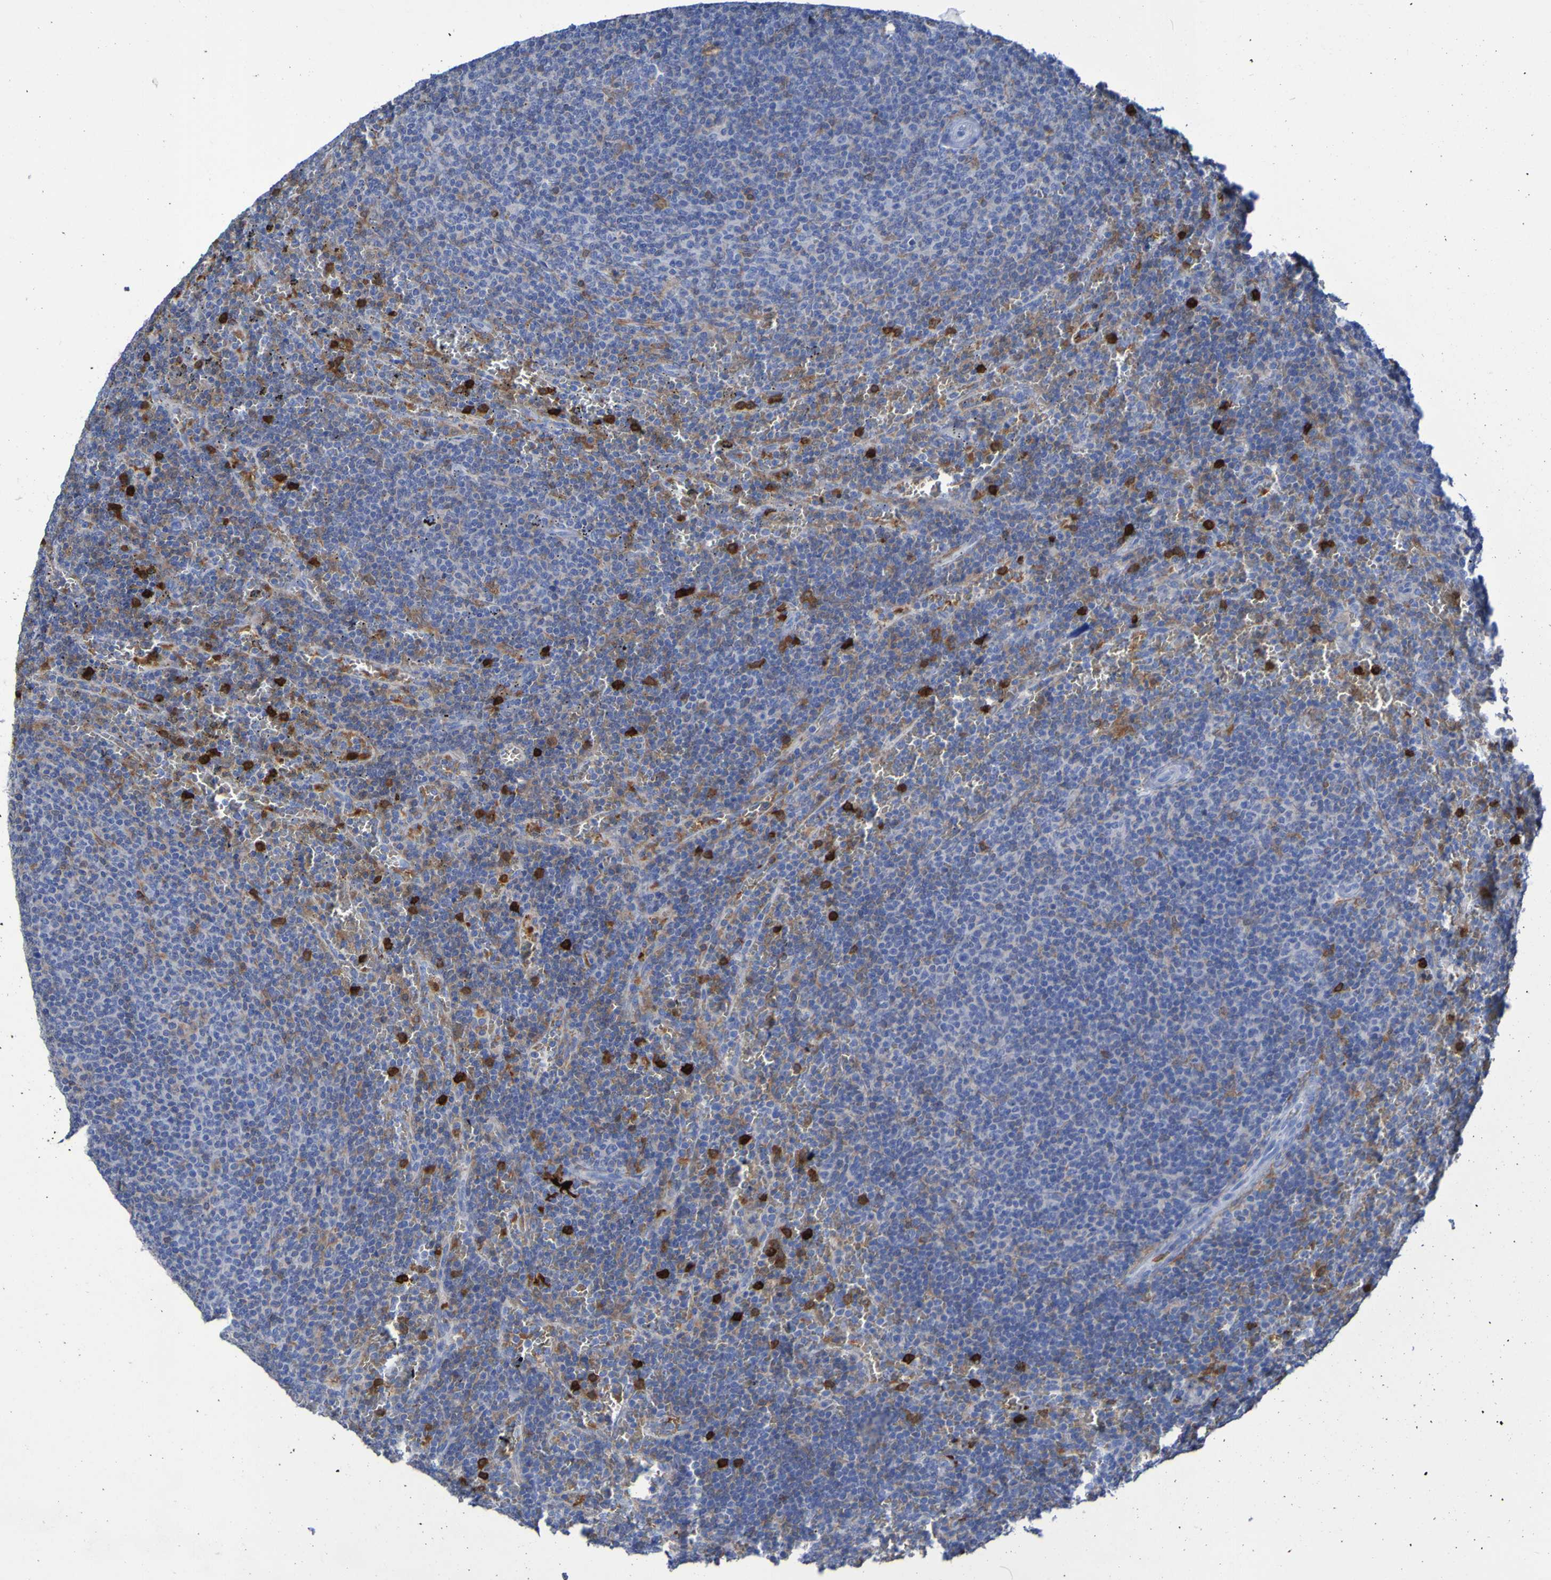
{"staining": {"intensity": "weak", "quantity": "25%-75%", "location": "cytoplasmic/membranous"}, "tissue": "lymphoma", "cell_type": "Tumor cells", "image_type": "cancer", "snomed": [{"axis": "morphology", "description": "Malignant lymphoma, non-Hodgkin's type, Low grade"}, {"axis": "topography", "description": "Spleen"}], "caption": "Immunohistochemistry (IHC) of human low-grade malignant lymphoma, non-Hodgkin's type shows low levels of weak cytoplasmic/membranous positivity in about 25%-75% of tumor cells. Immunohistochemistry stains the protein in brown and the nuclei are stained blue.", "gene": "MPPE1", "patient": {"sex": "female", "age": 50}}